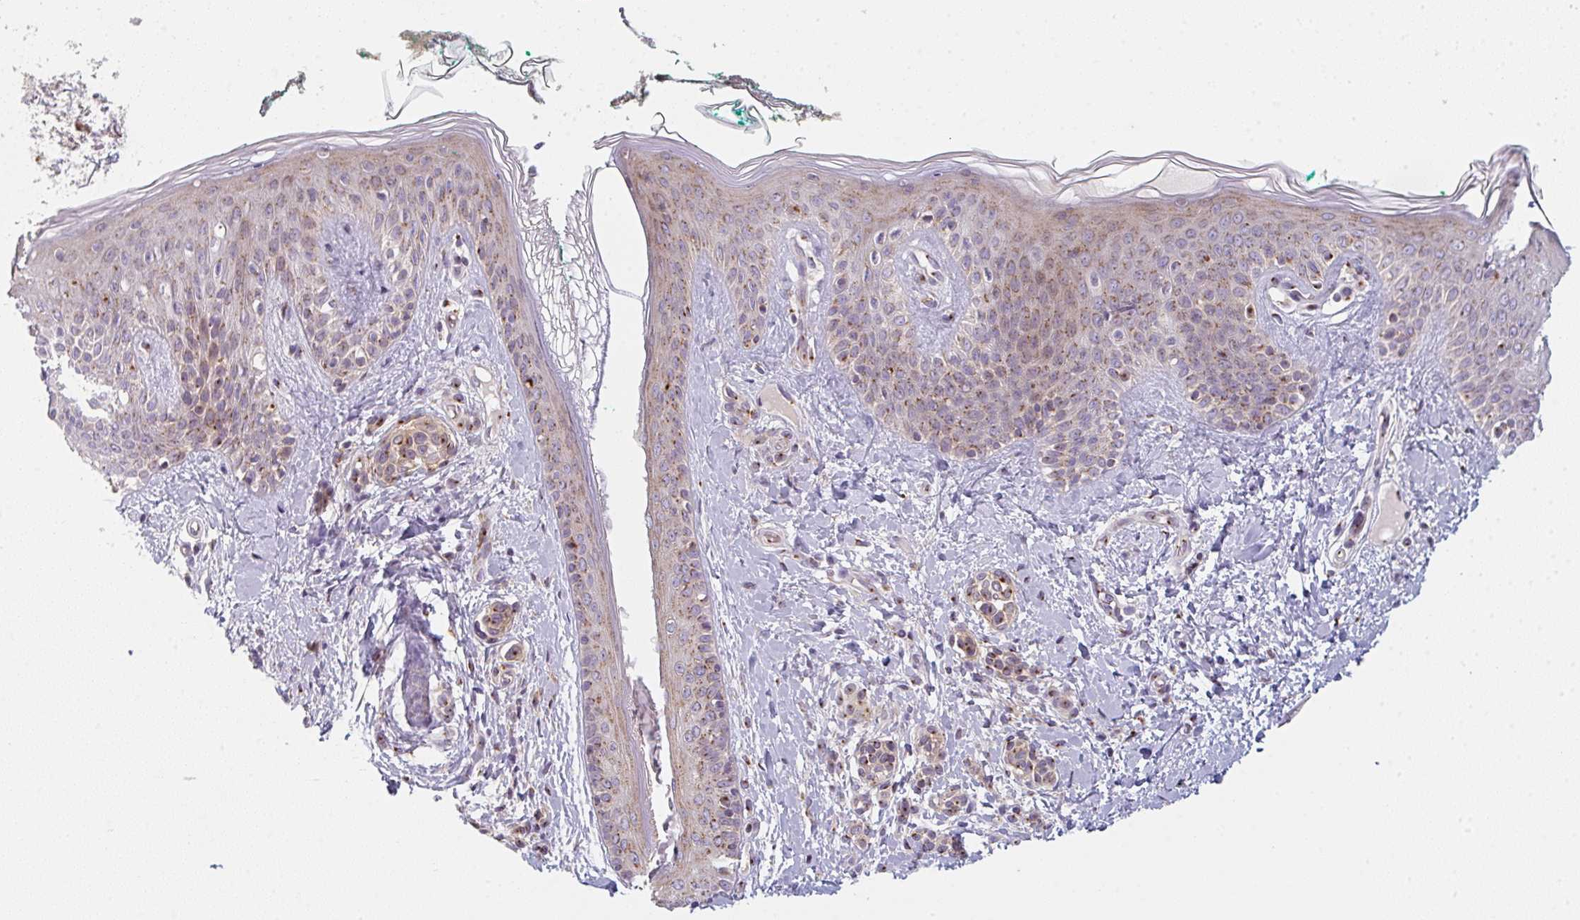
{"staining": {"intensity": "moderate", "quantity": "<25%", "location": "cytoplasmic/membranous"}, "tissue": "skin", "cell_type": "Fibroblasts", "image_type": "normal", "snomed": [{"axis": "morphology", "description": "Normal tissue, NOS"}, {"axis": "topography", "description": "Skin"}], "caption": "Immunohistochemistry (IHC) (DAB (3,3'-diaminobenzidine)) staining of benign skin shows moderate cytoplasmic/membranous protein expression in about <25% of fibroblasts.", "gene": "GVQW3", "patient": {"sex": "male", "age": 16}}